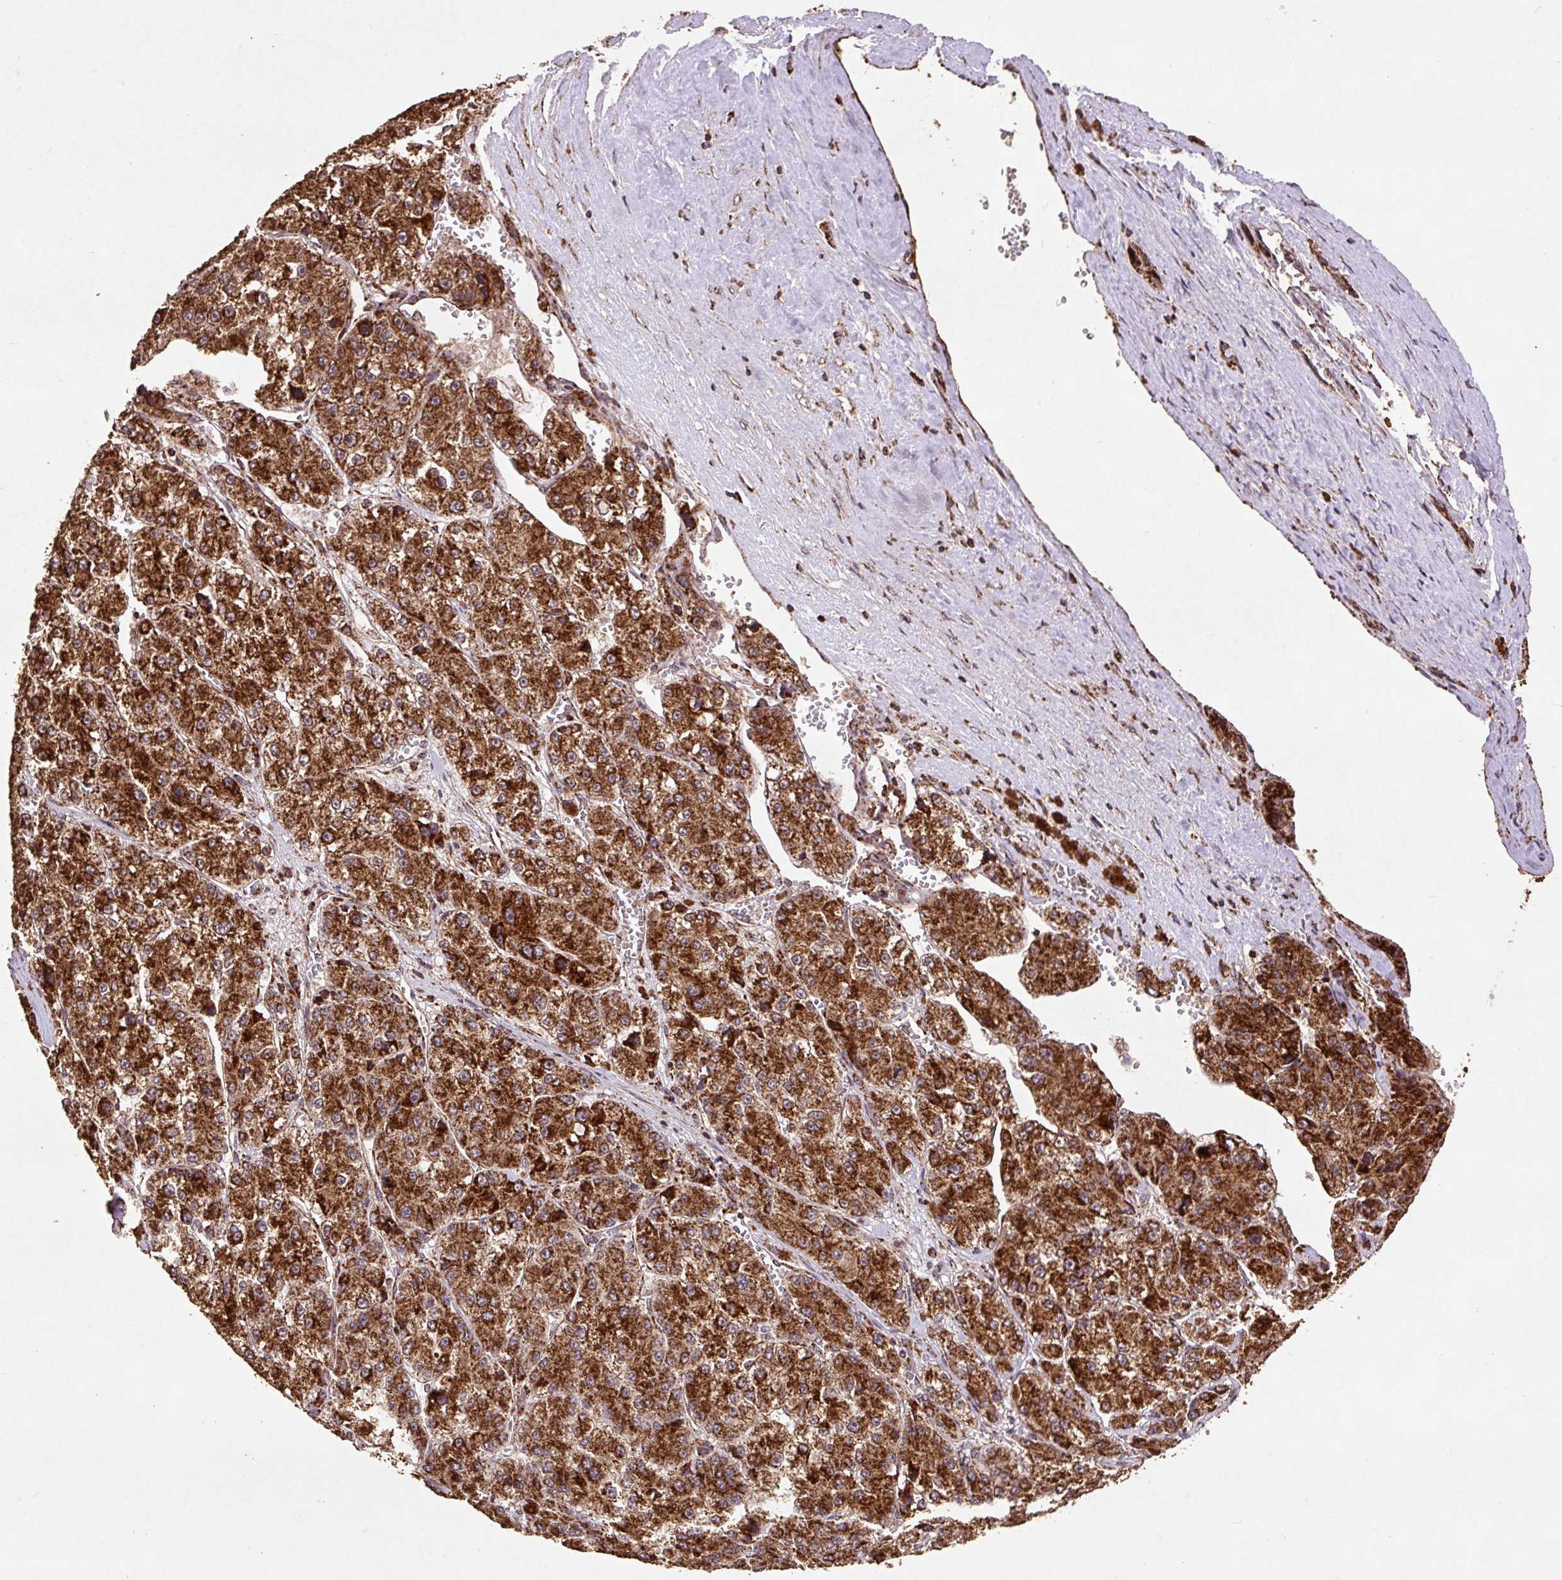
{"staining": {"intensity": "strong", "quantity": ">75%", "location": "cytoplasmic/membranous"}, "tissue": "liver cancer", "cell_type": "Tumor cells", "image_type": "cancer", "snomed": [{"axis": "morphology", "description": "Carcinoma, Hepatocellular, NOS"}, {"axis": "topography", "description": "Liver"}], "caption": "A high-resolution image shows immunohistochemistry (IHC) staining of liver hepatocellular carcinoma, which exhibits strong cytoplasmic/membranous positivity in about >75% of tumor cells.", "gene": "ATP5F1A", "patient": {"sex": "female", "age": 73}}